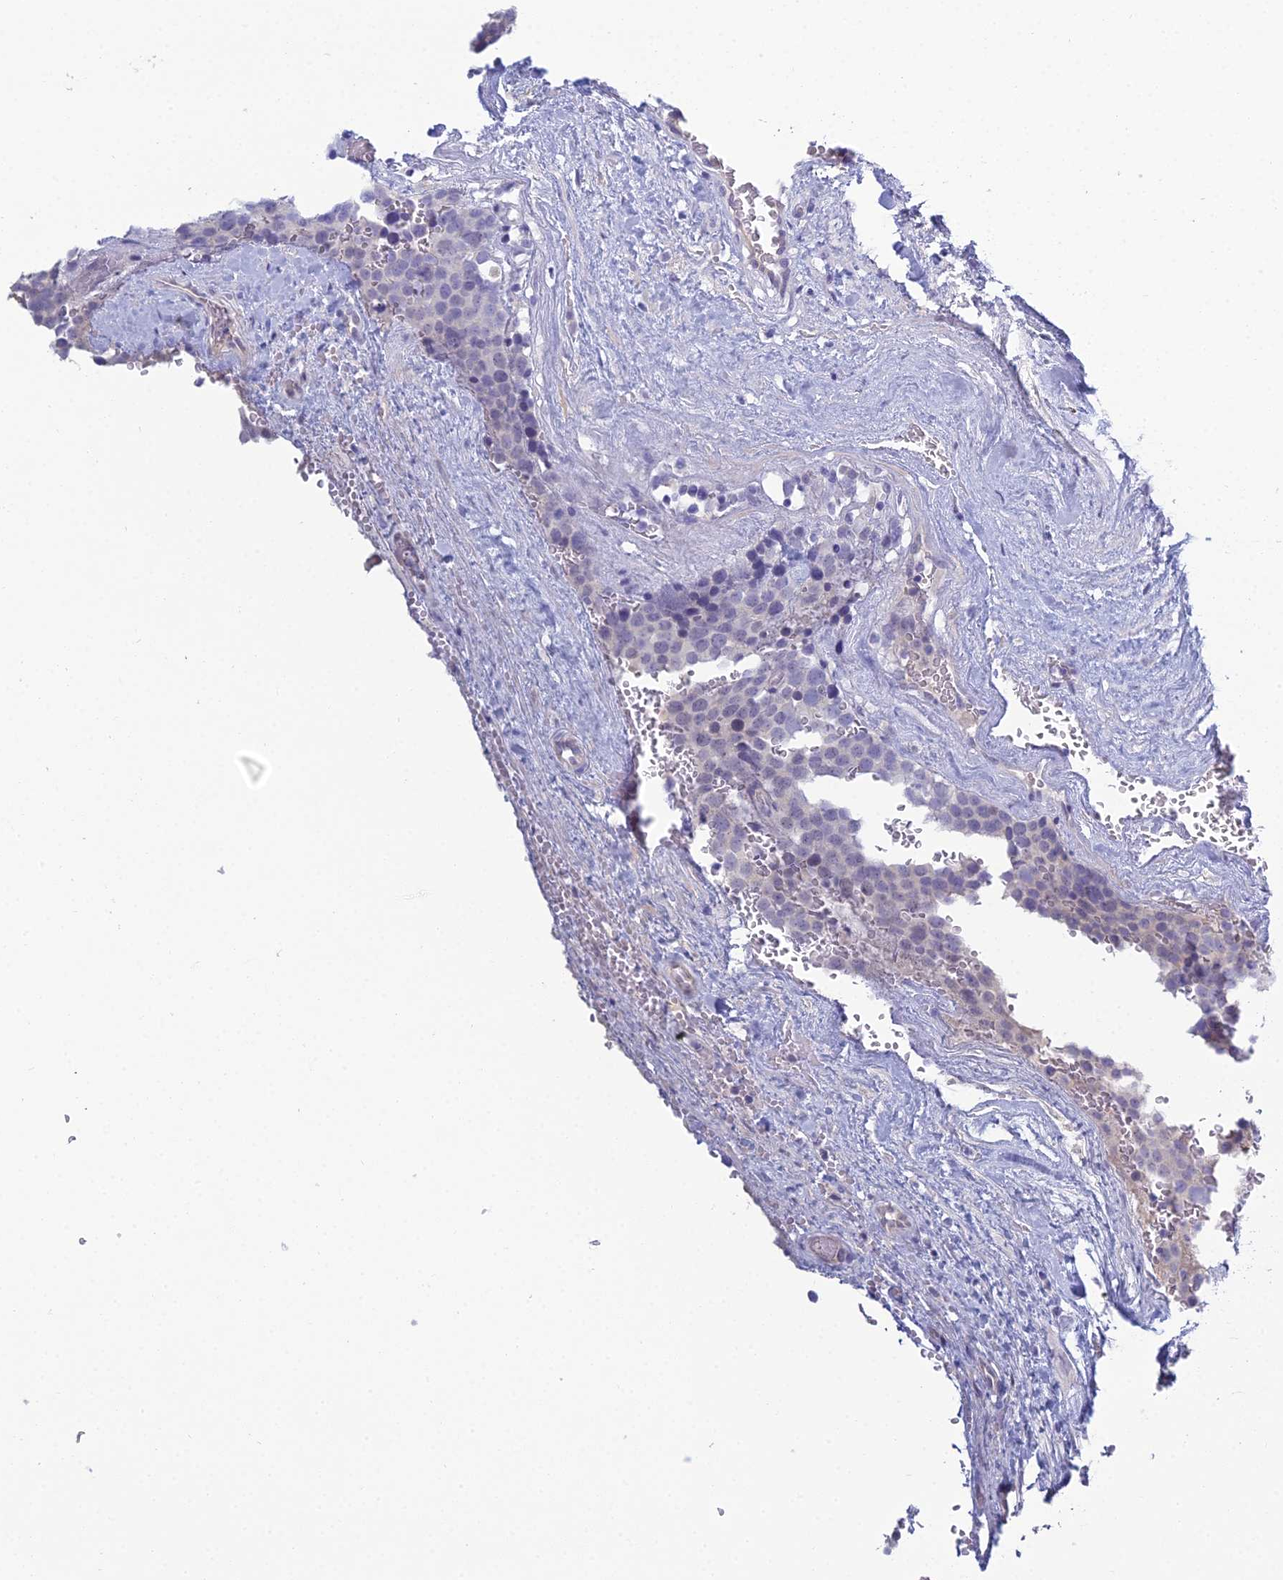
{"staining": {"intensity": "negative", "quantity": "none", "location": "none"}, "tissue": "testis cancer", "cell_type": "Tumor cells", "image_type": "cancer", "snomed": [{"axis": "morphology", "description": "Seminoma, NOS"}, {"axis": "topography", "description": "Testis"}], "caption": "Tumor cells are negative for protein expression in human testis seminoma.", "gene": "MUC13", "patient": {"sex": "male", "age": 71}}